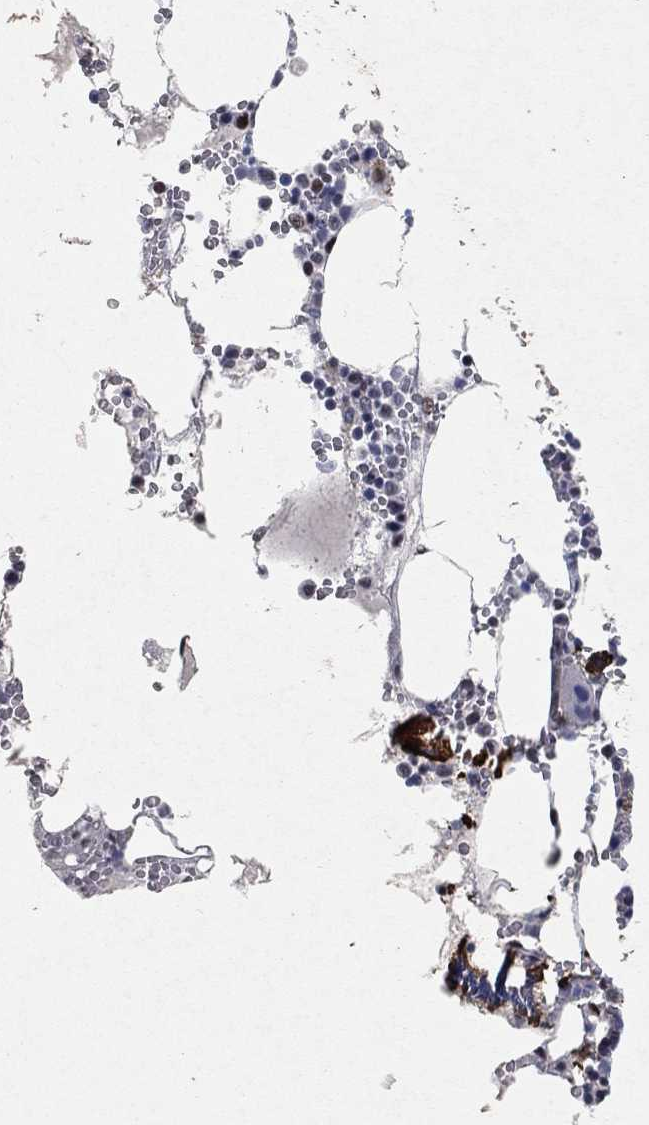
{"staining": {"intensity": "strong", "quantity": "<25%", "location": "nuclear"}, "tissue": "bone marrow", "cell_type": "Hematopoietic cells", "image_type": "normal", "snomed": [{"axis": "morphology", "description": "Normal tissue, NOS"}, {"axis": "topography", "description": "Bone marrow"}], "caption": "Immunohistochemistry of benign bone marrow reveals medium levels of strong nuclear staining in about <25% of hematopoietic cells.", "gene": "DDX27", "patient": {"sex": "female", "age": 64}}